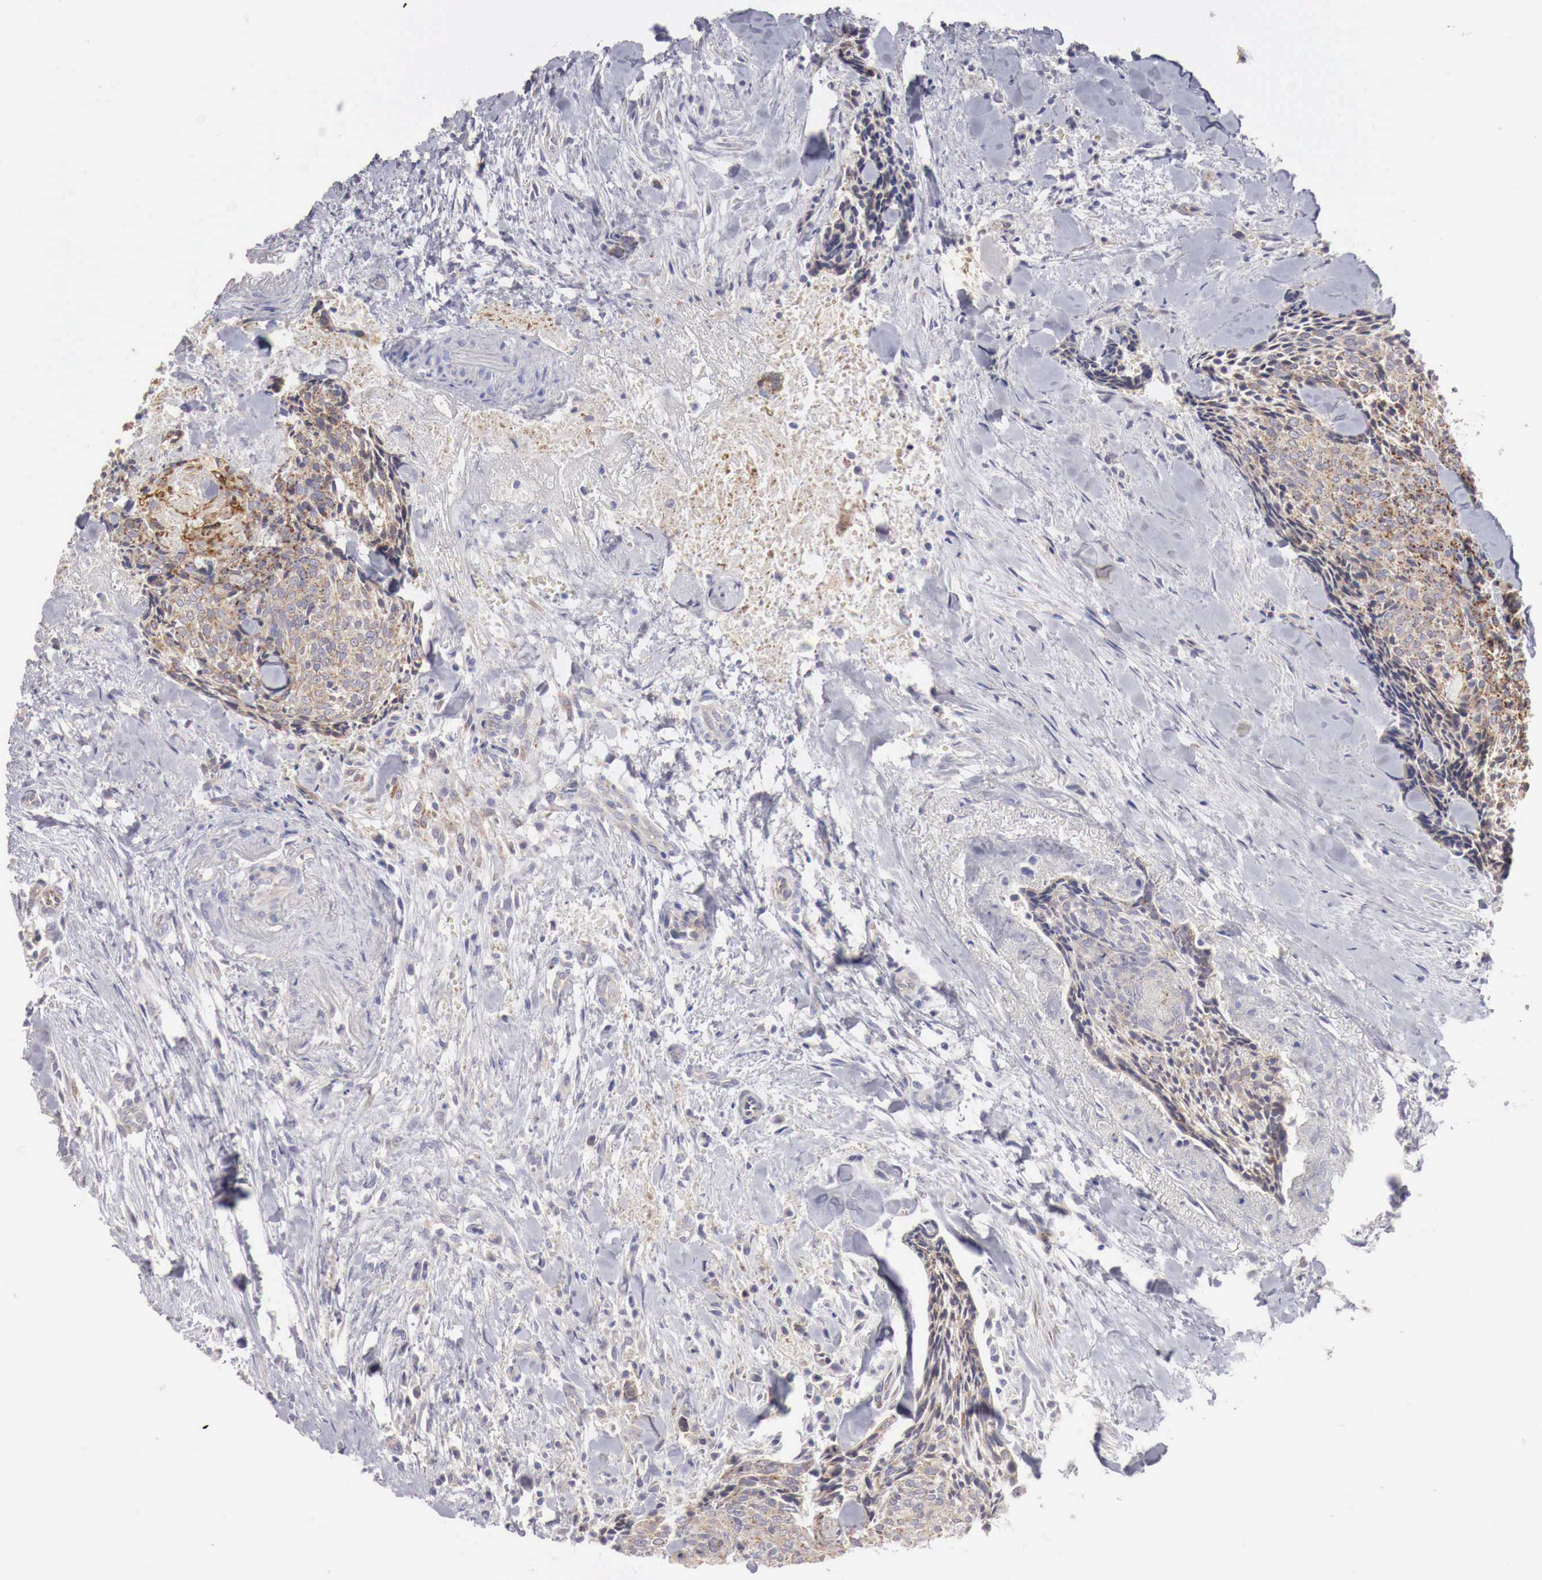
{"staining": {"intensity": "moderate", "quantity": "25%-75%", "location": "cytoplasmic/membranous"}, "tissue": "head and neck cancer", "cell_type": "Tumor cells", "image_type": "cancer", "snomed": [{"axis": "morphology", "description": "Squamous cell carcinoma, NOS"}, {"axis": "topography", "description": "Salivary gland"}, {"axis": "topography", "description": "Head-Neck"}], "caption": "IHC (DAB (3,3'-diaminobenzidine)) staining of head and neck cancer (squamous cell carcinoma) demonstrates moderate cytoplasmic/membranous protein expression in approximately 25%-75% of tumor cells.", "gene": "NSDHL", "patient": {"sex": "male", "age": 70}}